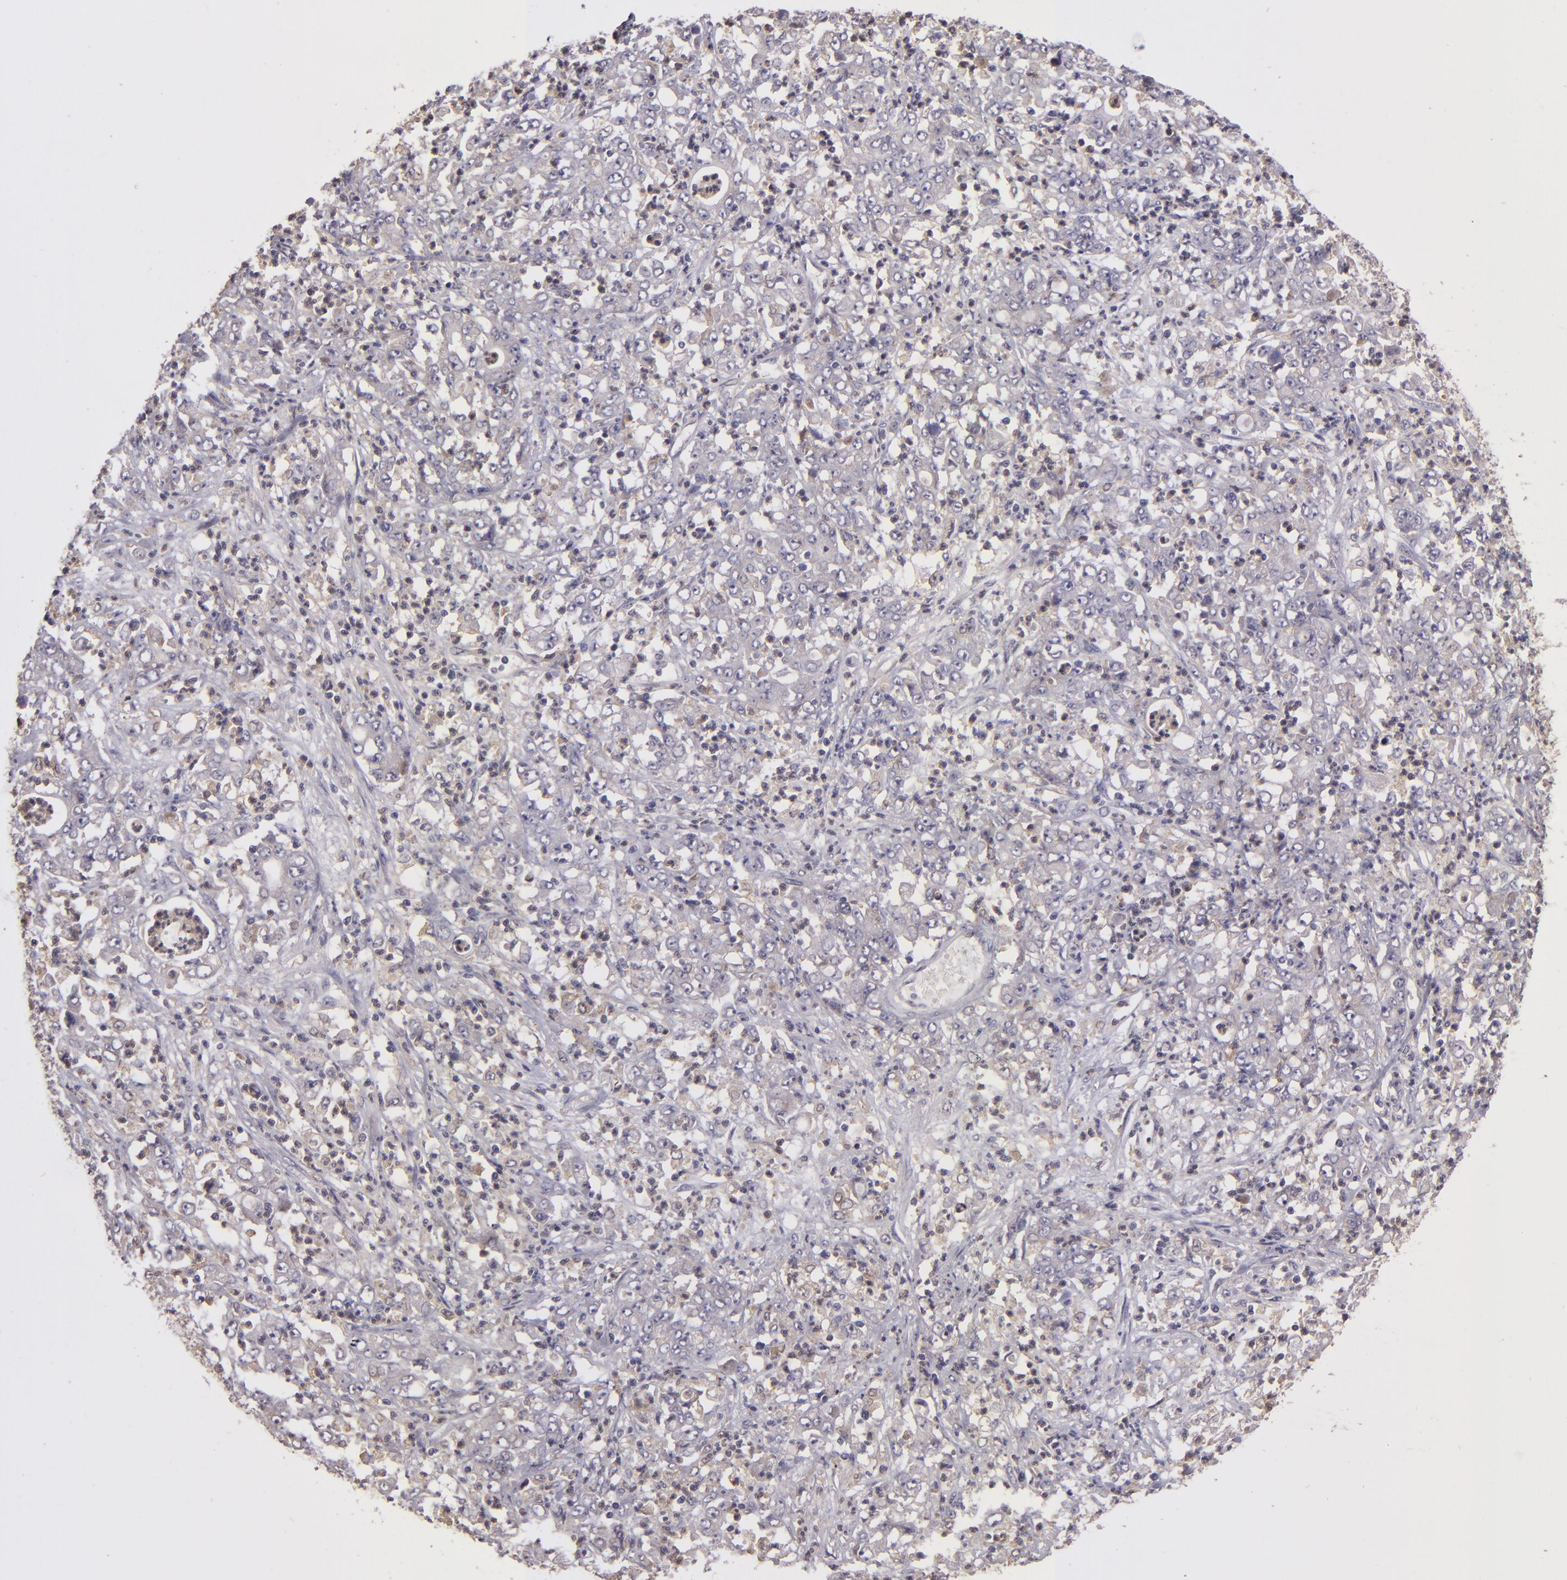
{"staining": {"intensity": "weak", "quantity": ">75%", "location": "cytoplasmic/membranous"}, "tissue": "stomach cancer", "cell_type": "Tumor cells", "image_type": "cancer", "snomed": [{"axis": "morphology", "description": "Adenocarcinoma, NOS"}, {"axis": "topography", "description": "Stomach, lower"}], "caption": "Weak cytoplasmic/membranous staining for a protein is seen in approximately >75% of tumor cells of stomach cancer using IHC.", "gene": "FHIT", "patient": {"sex": "female", "age": 71}}